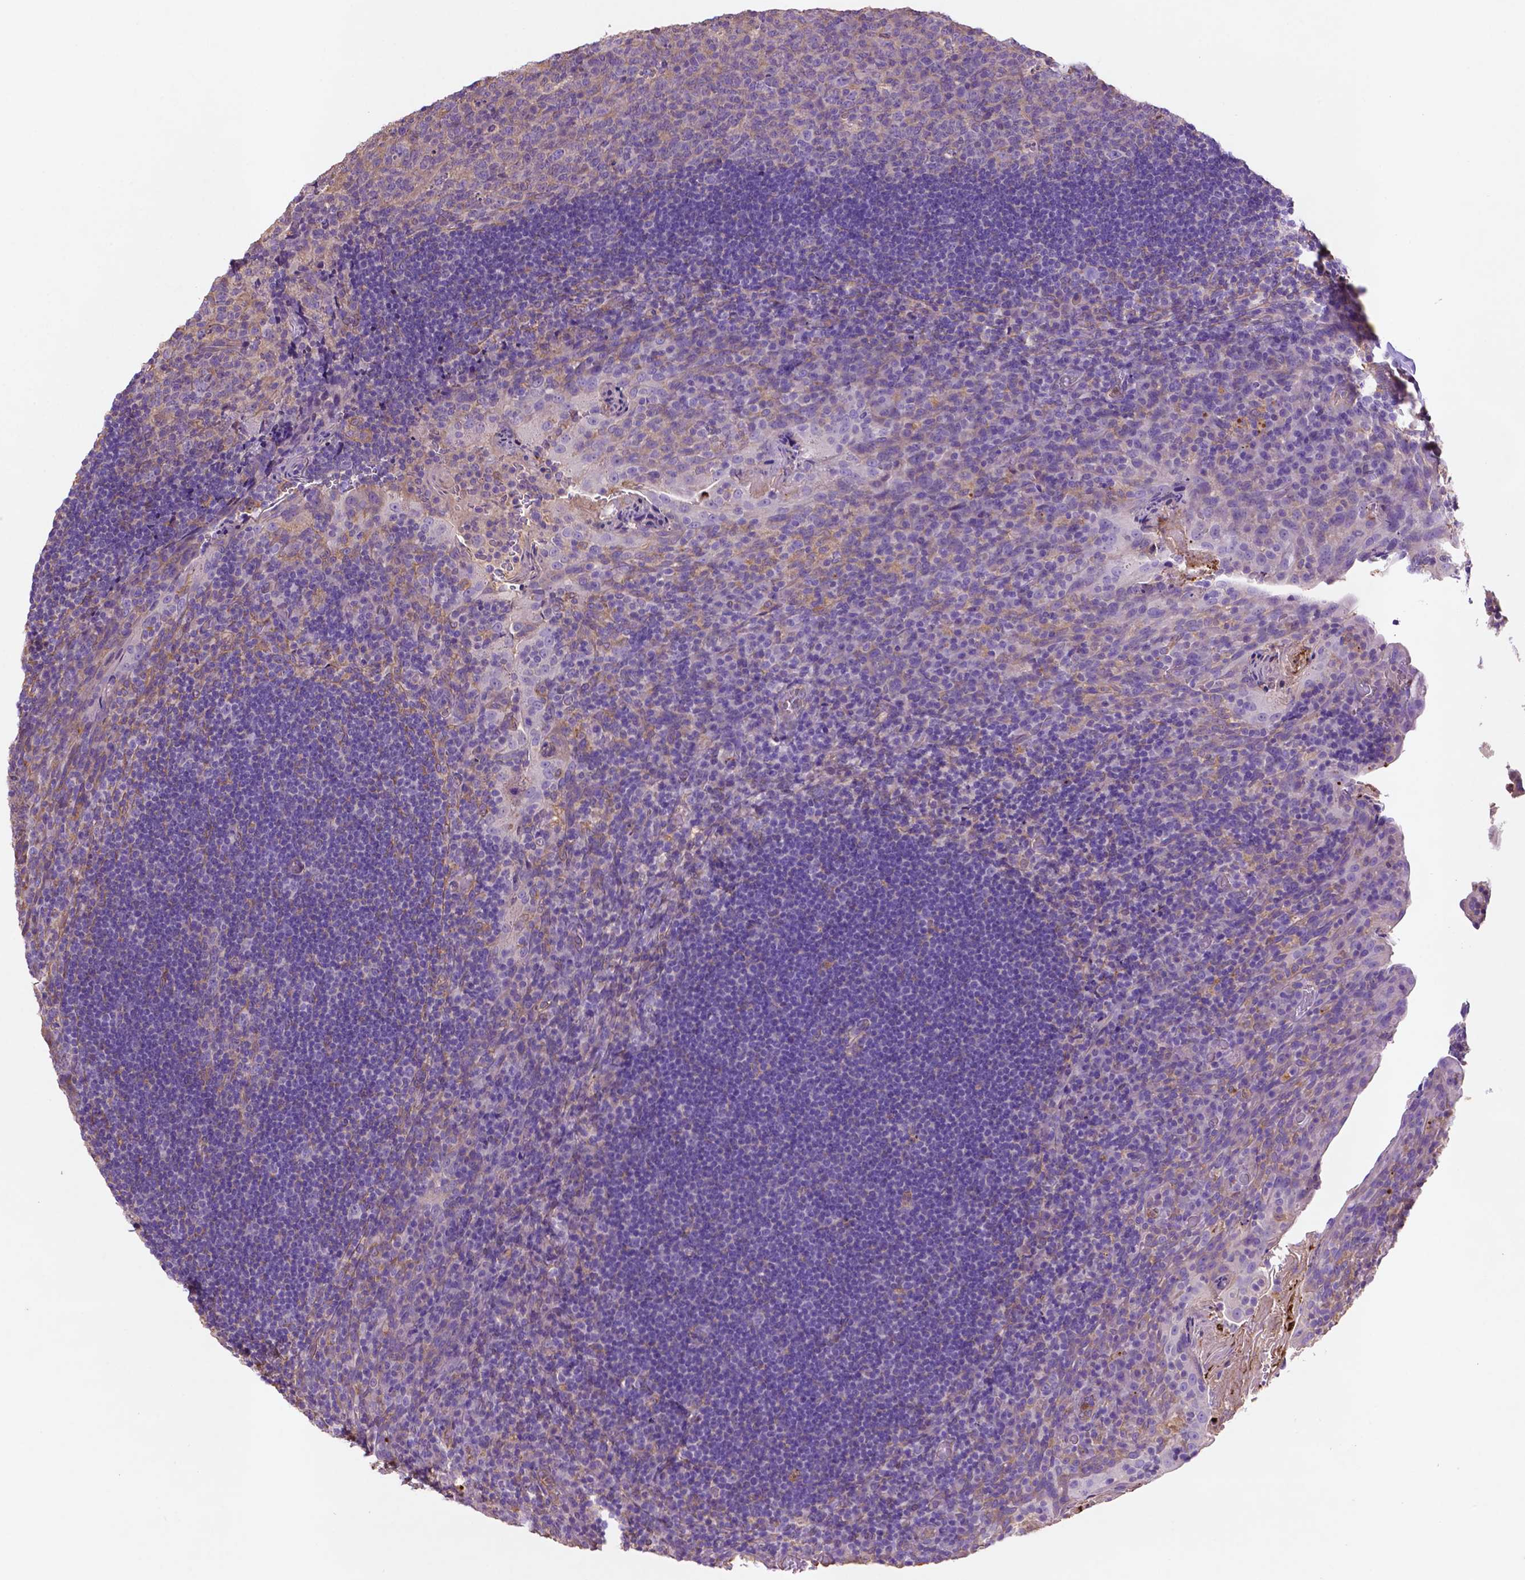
{"staining": {"intensity": "negative", "quantity": "none", "location": "none"}, "tissue": "tonsil", "cell_type": "Germinal center cells", "image_type": "normal", "snomed": [{"axis": "morphology", "description": "Normal tissue, NOS"}, {"axis": "topography", "description": "Tonsil"}], "caption": "Protein analysis of normal tonsil reveals no significant positivity in germinal center cells.", "gene": "GDPD5", "patient": {"sex": "male", "age": 17}}